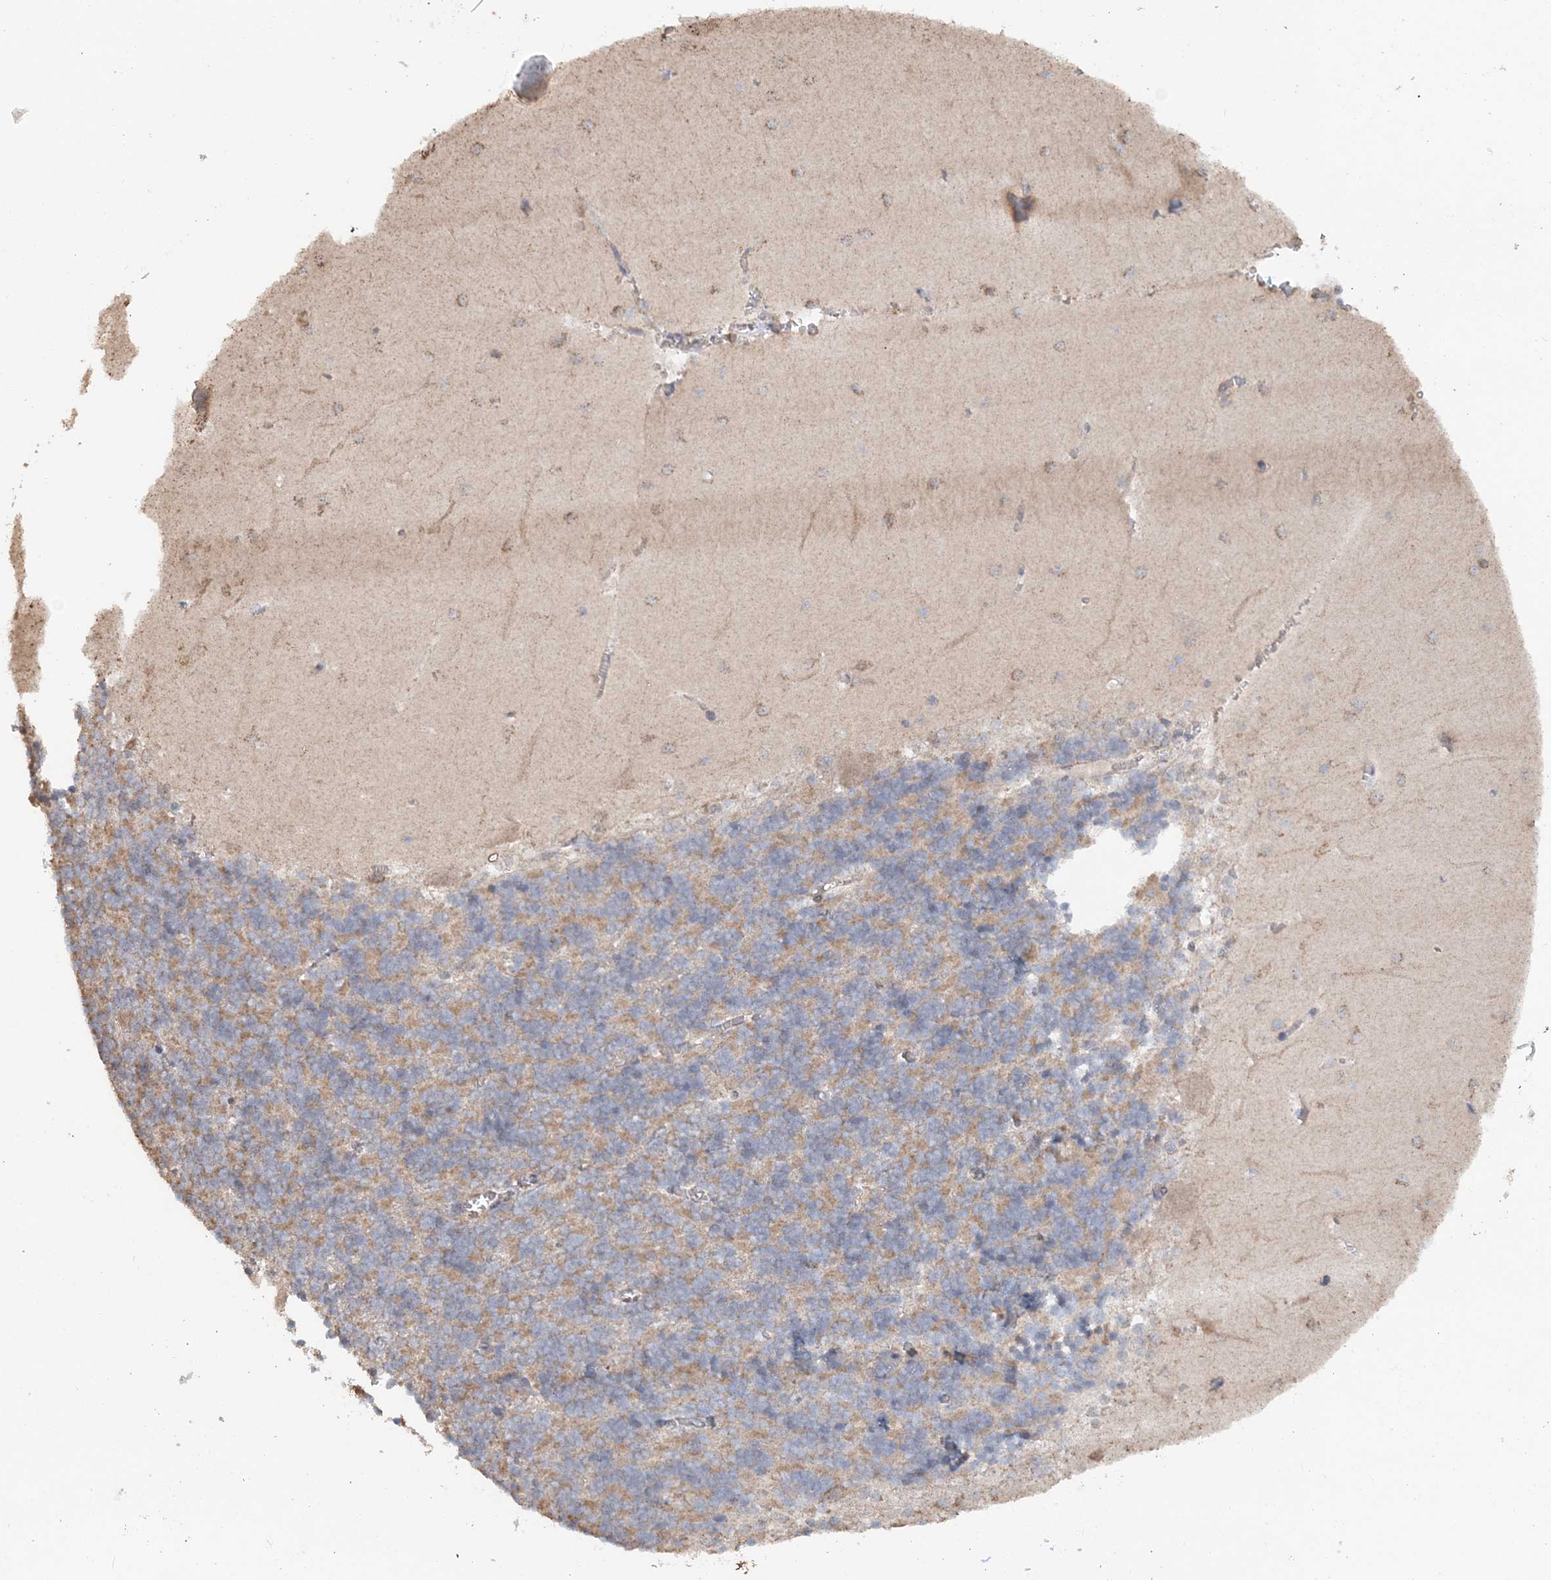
{"staining": {"intensity": "weak", "quantity": "25%-75%", "location": "cytoplasmic/membranous"}, "tissue": "cerebellum", "cell_type": "Cells in granular layer", "image_type": "normal", "snomed": [{"axis": "morphology", "description": "Normal tissue, NOS"}, {"axis": "topography", "description": "Cerebellum"}], "caption": "Immunohistochemical staining of normal human cerebellum demonstrates weak cytoplasmic/membranous protein expression in about 25%-75% of cells in granular layer.", "gene": "FBXO38", "patient": {"sex": "male", "age": 37}}